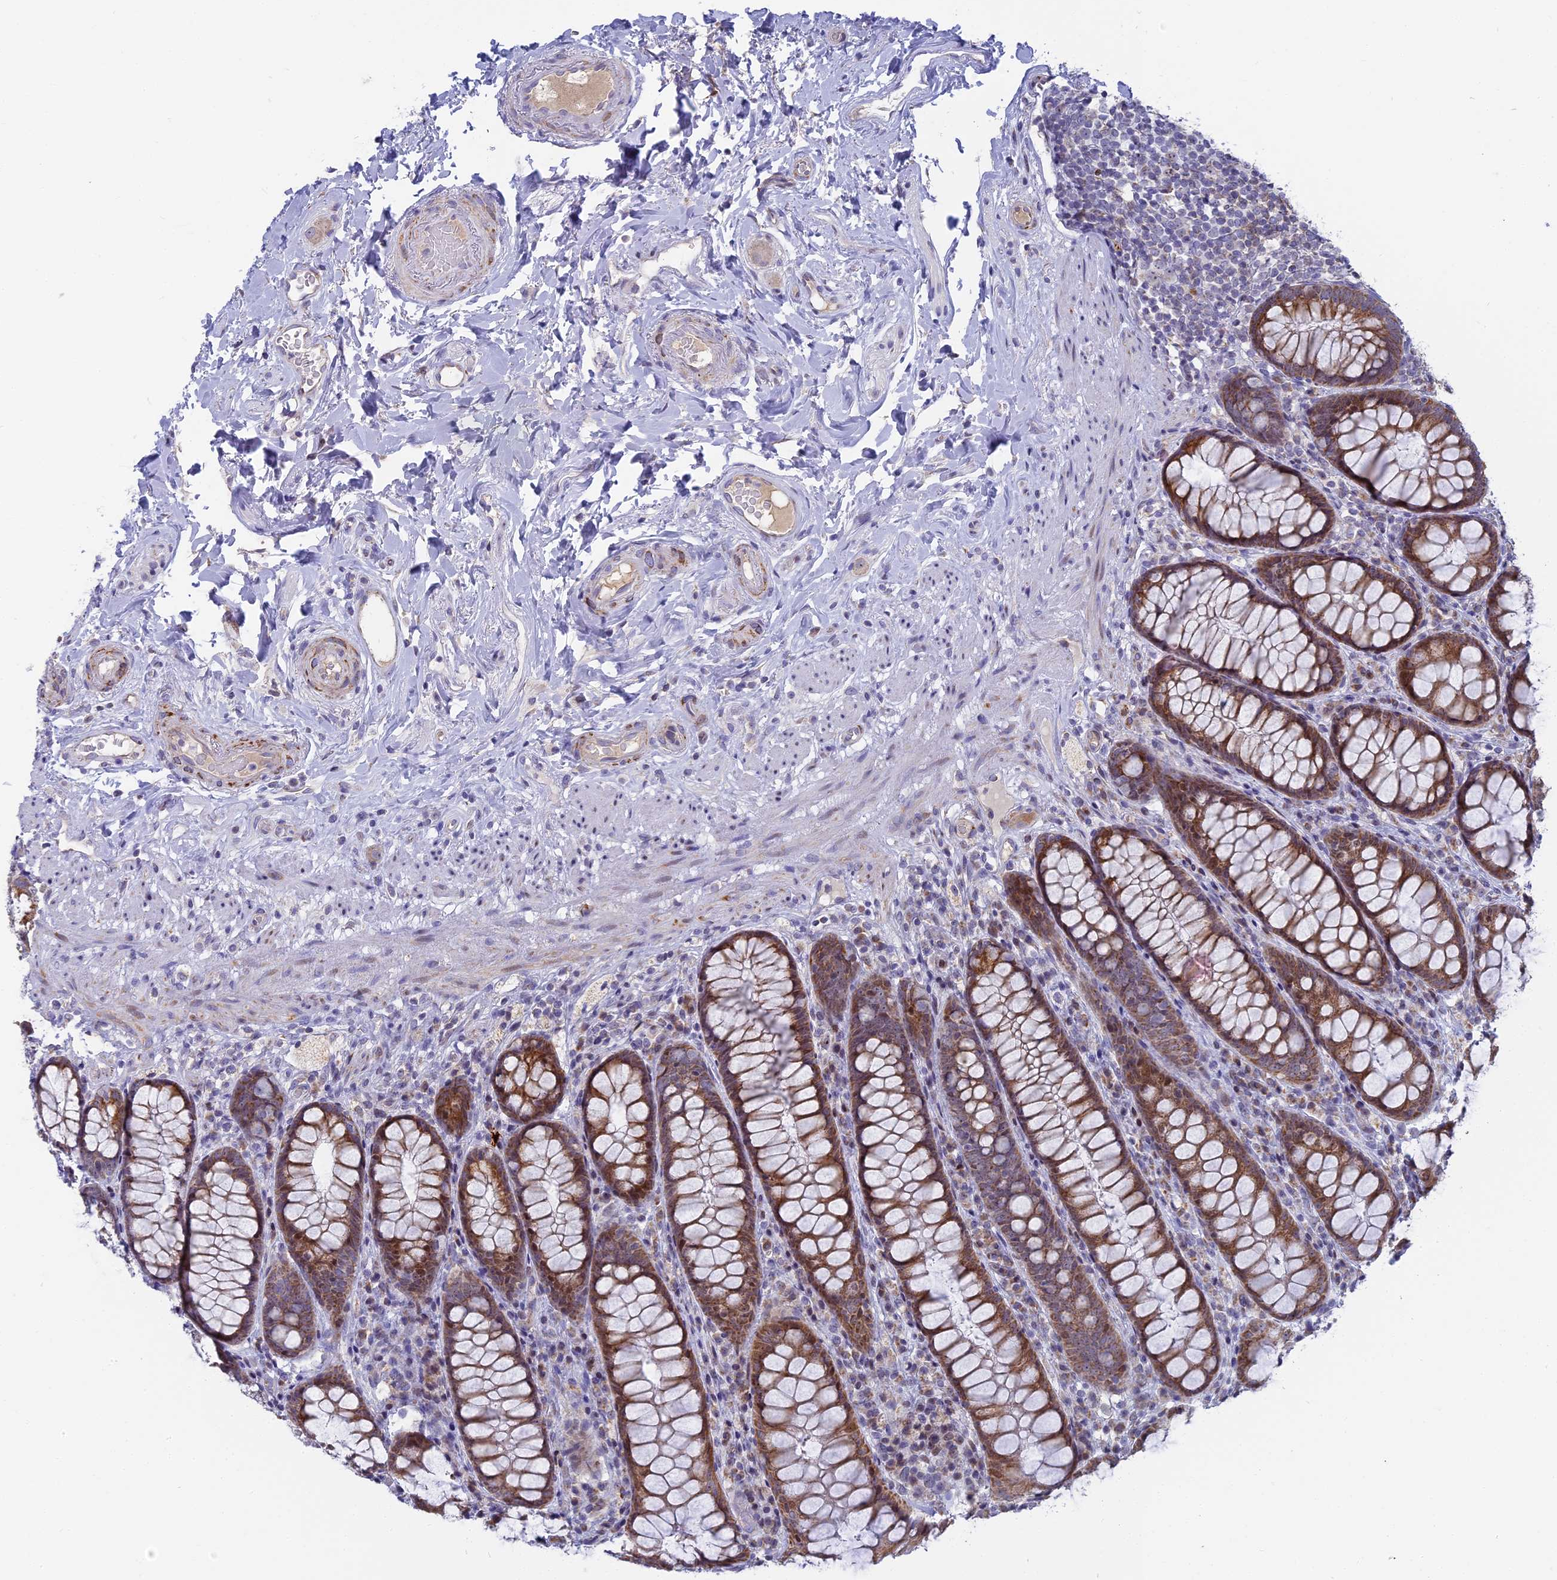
{"staining": {"intensity": "moderate", "quantity": ">75%", "location": "cytoplasmic/membranous"}, "tissue": "rectum", "cell_type": "Glandular cells", "image_type": "normal", "snomed": [{"axis": "morphology", "description": "Normal tissue, NOS"}, {"axis": "topography", "description": "Rectum"}], "caption": "Immunohistochemistry (IHC) photomicrograph of benign rectum: human rectum stained using immunohistochemistry (IHC) demonstrates medium levels of moderate protein expression localized specifically in the cytoplasmic/membranous of glandular cells, appearing as a cytoplasmic/membranous brown color.", "gene": "DTWD1", "patient": {"sex": "male", "age": 83}}